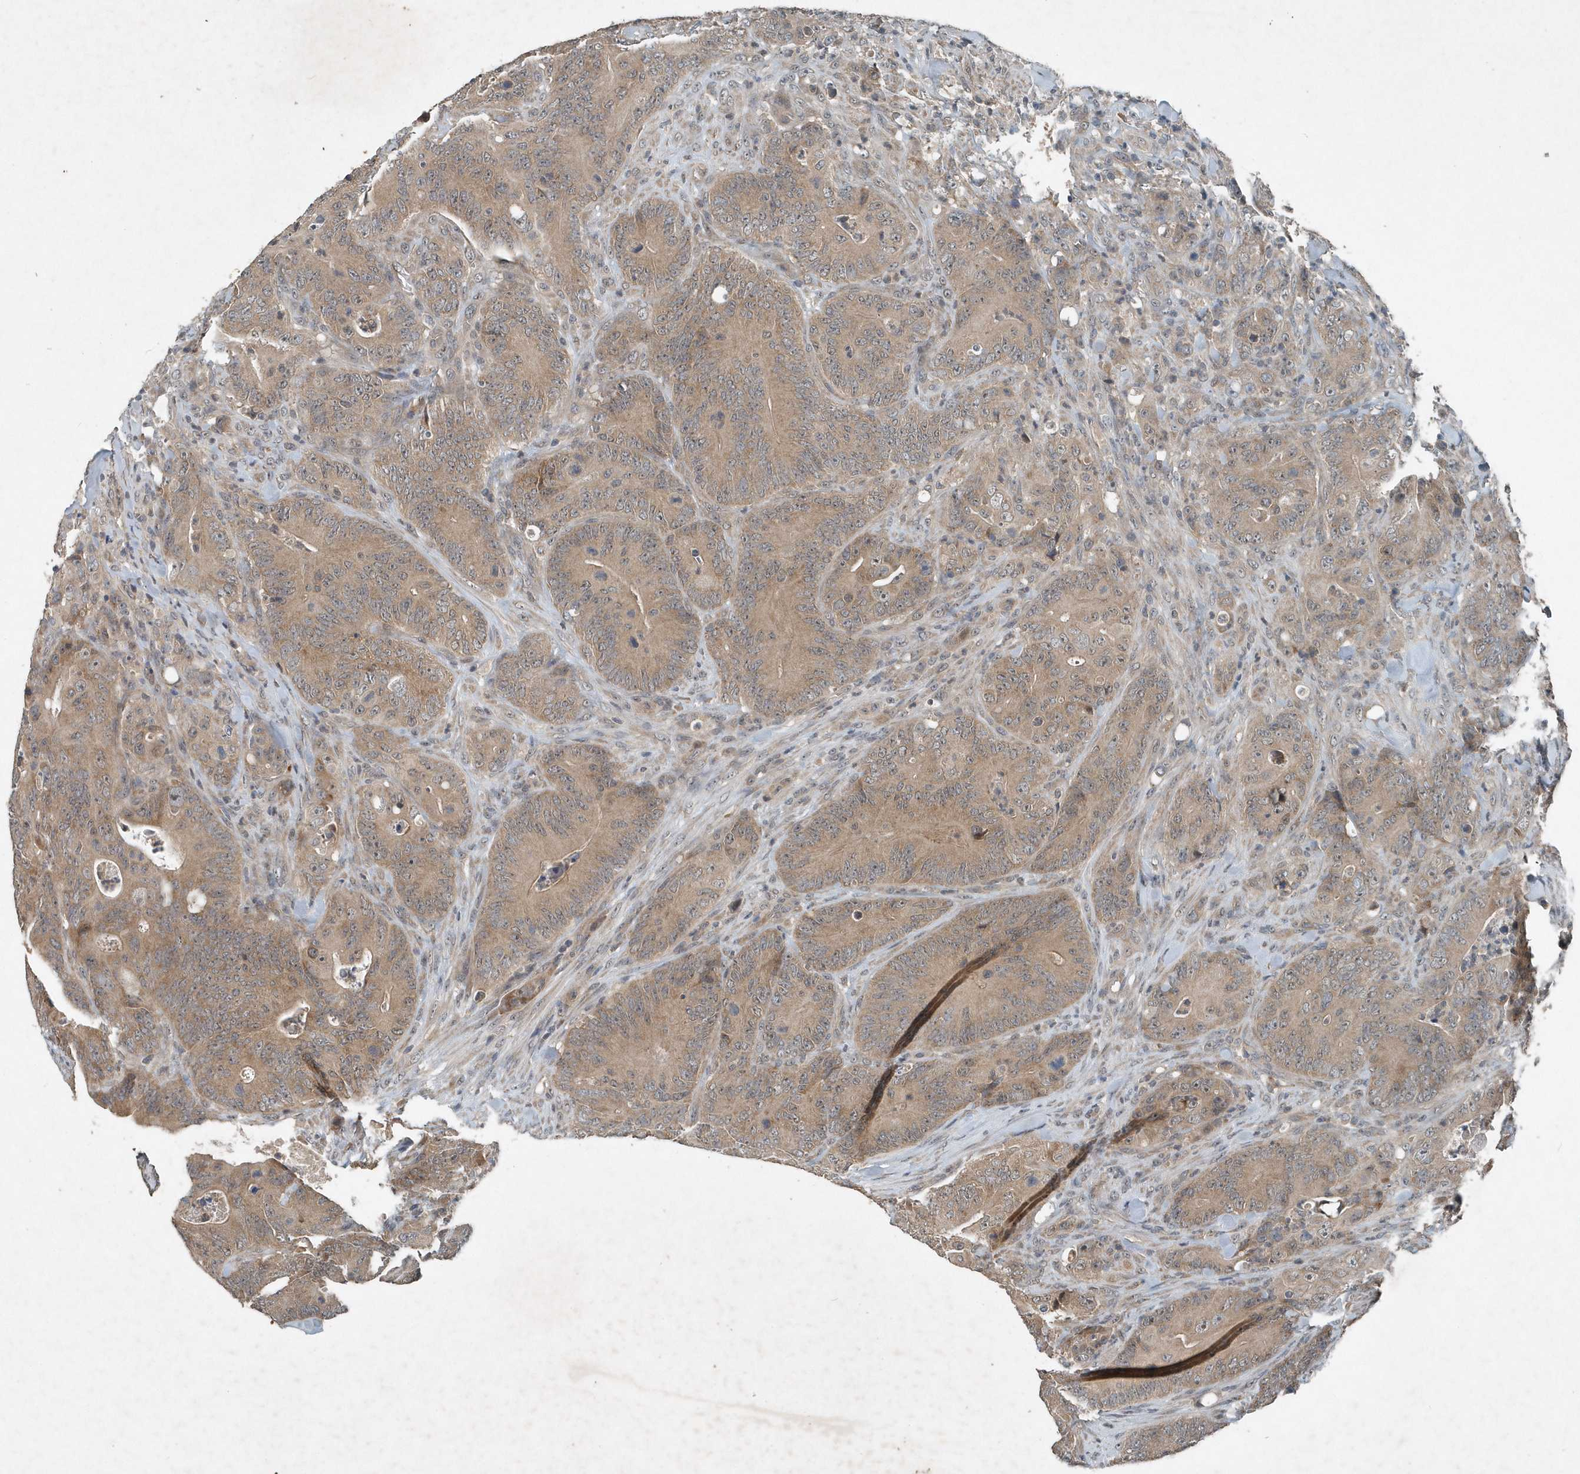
{"staining": {"intensity": "moderate", "quantity": ">75%", "location": "cytoplasmic/membranous"}, "tissue": "colorectal cancer", "cell_type": "Tumor cells", "image_type": "cancer", "snomed": [{"axis": "morphology", "description": "Normal tissue, NOS"}, {"axis": "topography", "description": "Colon"}], "caption": "Protein staining by immunohistochemistry exhibits moderate cytoplasmic/membranous staining in about >75% of tumor cells in colorectal cancer.", "gene": "SCFD2", "patient": {"sex": "female", "age": 82}}